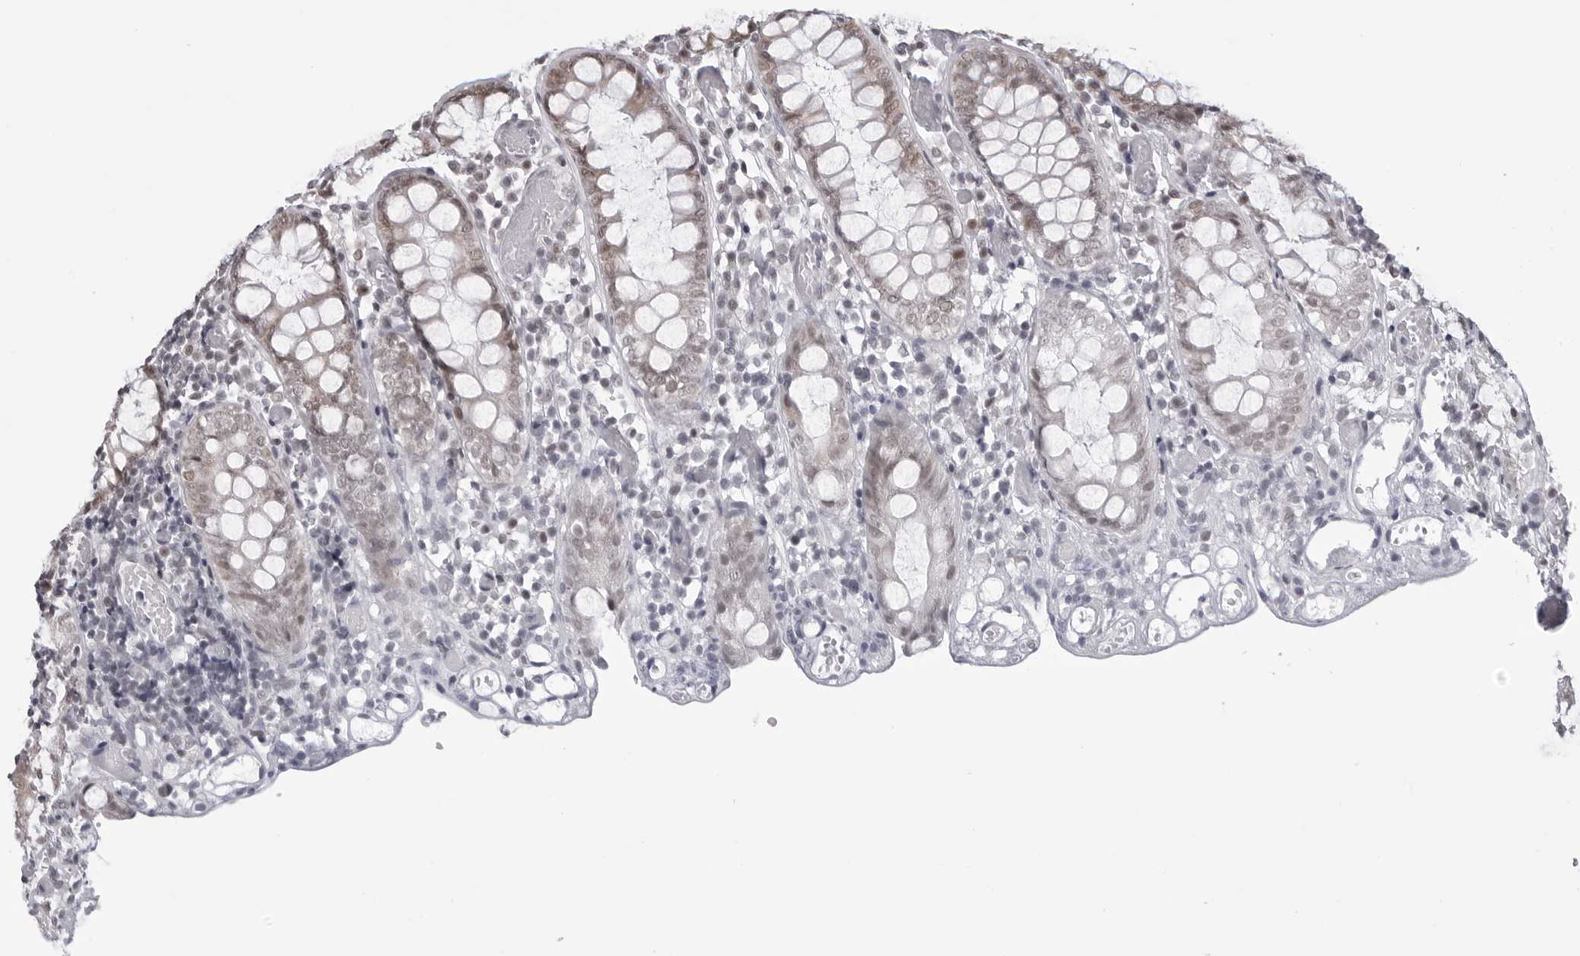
{"staining": {"intensity": "weak", "quantity": ">75%", "location": "nuclear"}, "tissue": "colon", "cell_type": "Endothelial cells", "image_type": "normal", "snomed": [{"axis": "morphology", "description": "Normal tissue, NOS"}, {"axis": "topography", "description": "Colon"}], "caption": "High-power microscopy captured an immunohistochemistry (IHC) histopathology image of benign colon, revealing weak nuclear positivity in approximately >75% of endothelial cells.", "gene": "PHF3", "patient": {"sex": "male", "age": 14}}